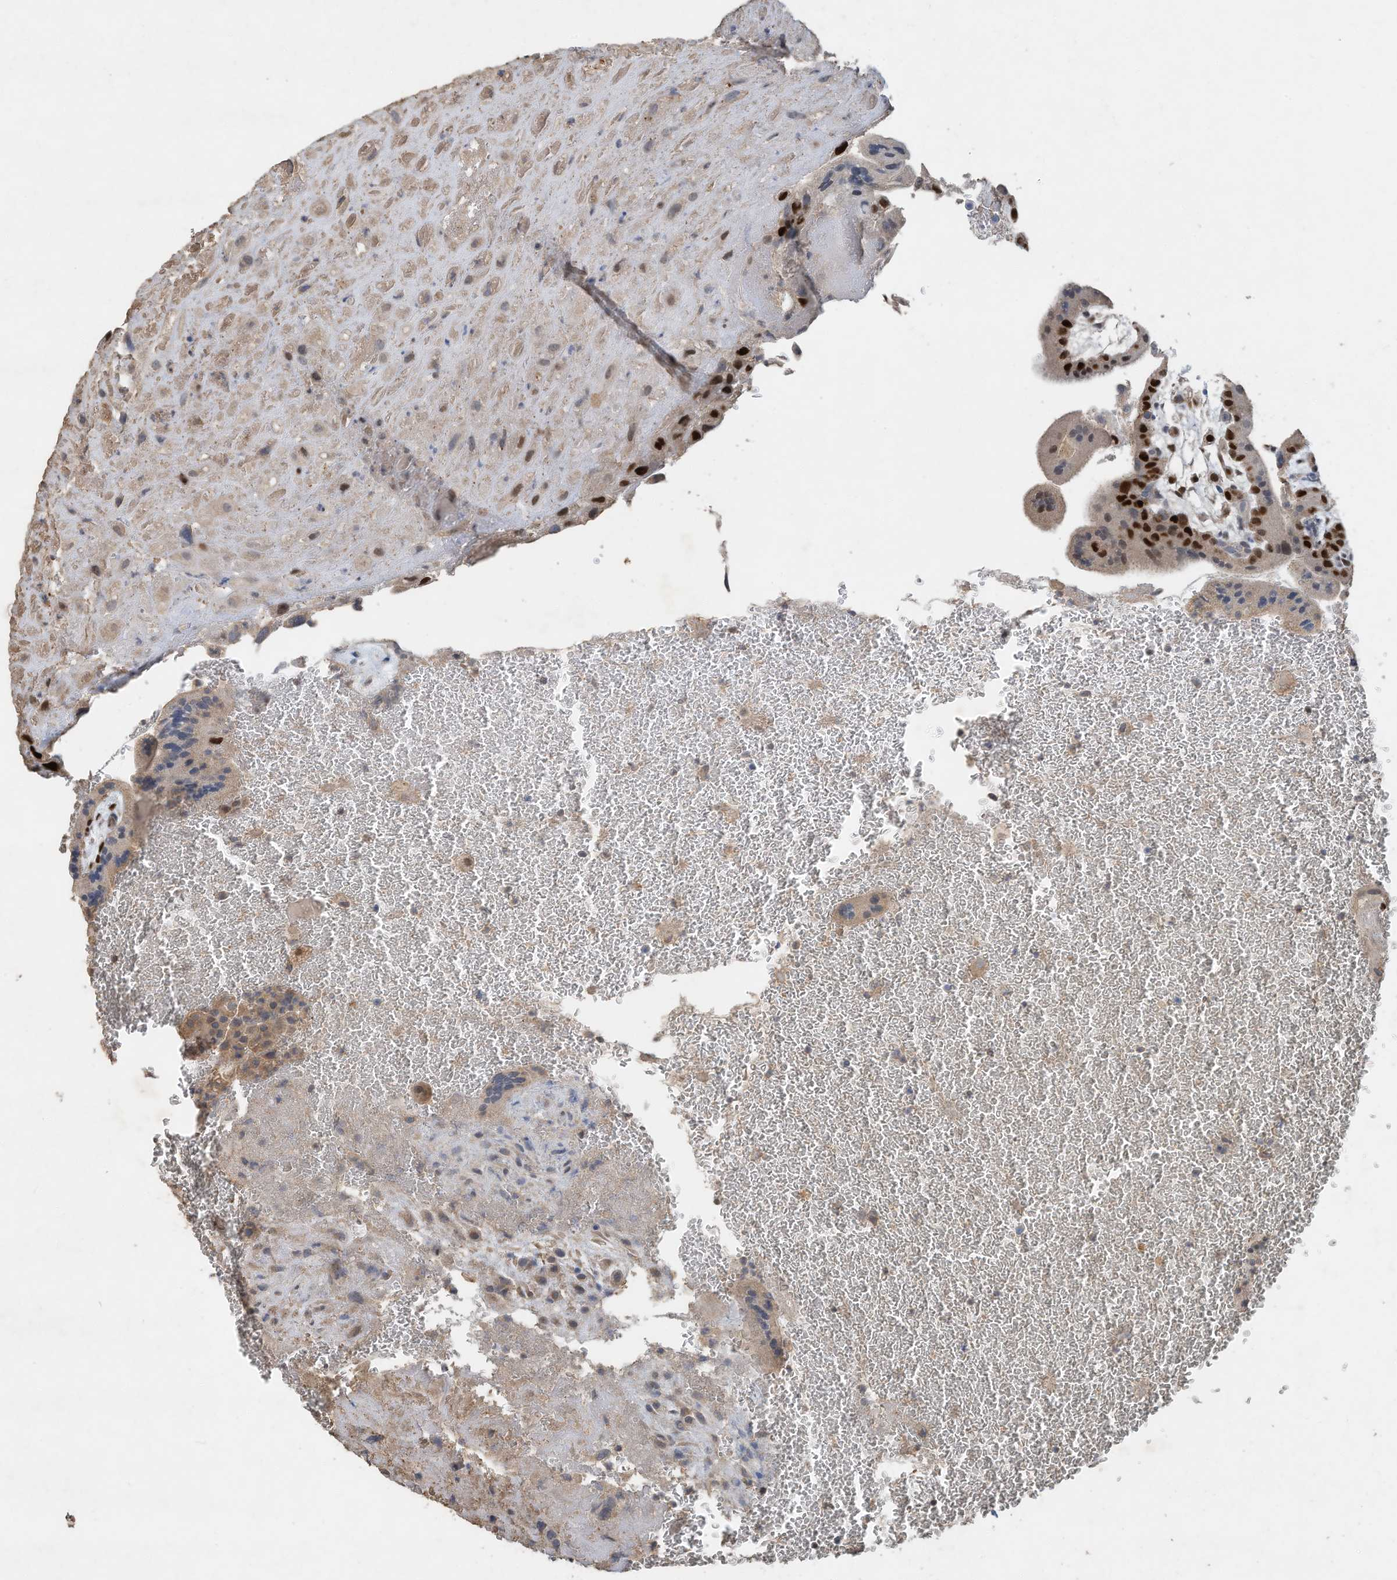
{"staining": {"intensity": "moderate", "quantity": "25%-75%", "location": "cytoplasmic/membranous,nuclear"}, "tissue": "placenta", "cell_type": "Decidual cells", "image_type": "normal", "snomed": [{"axis": "morphology", "description": "Normal tissue, NOS"}, {"axis": "topography", "description": "Placenta"}], "caption": "This image shows unremarkable placenta stained with immunohistochemistry to label a protein in brown. The cytoplasmic/membranous,nuclear of decidual cells show moderate positivity for the protein. Nuclei are counter-stained blue.", "gene": "CAPN13", "patient": {"sex": "female", "age": 35}}